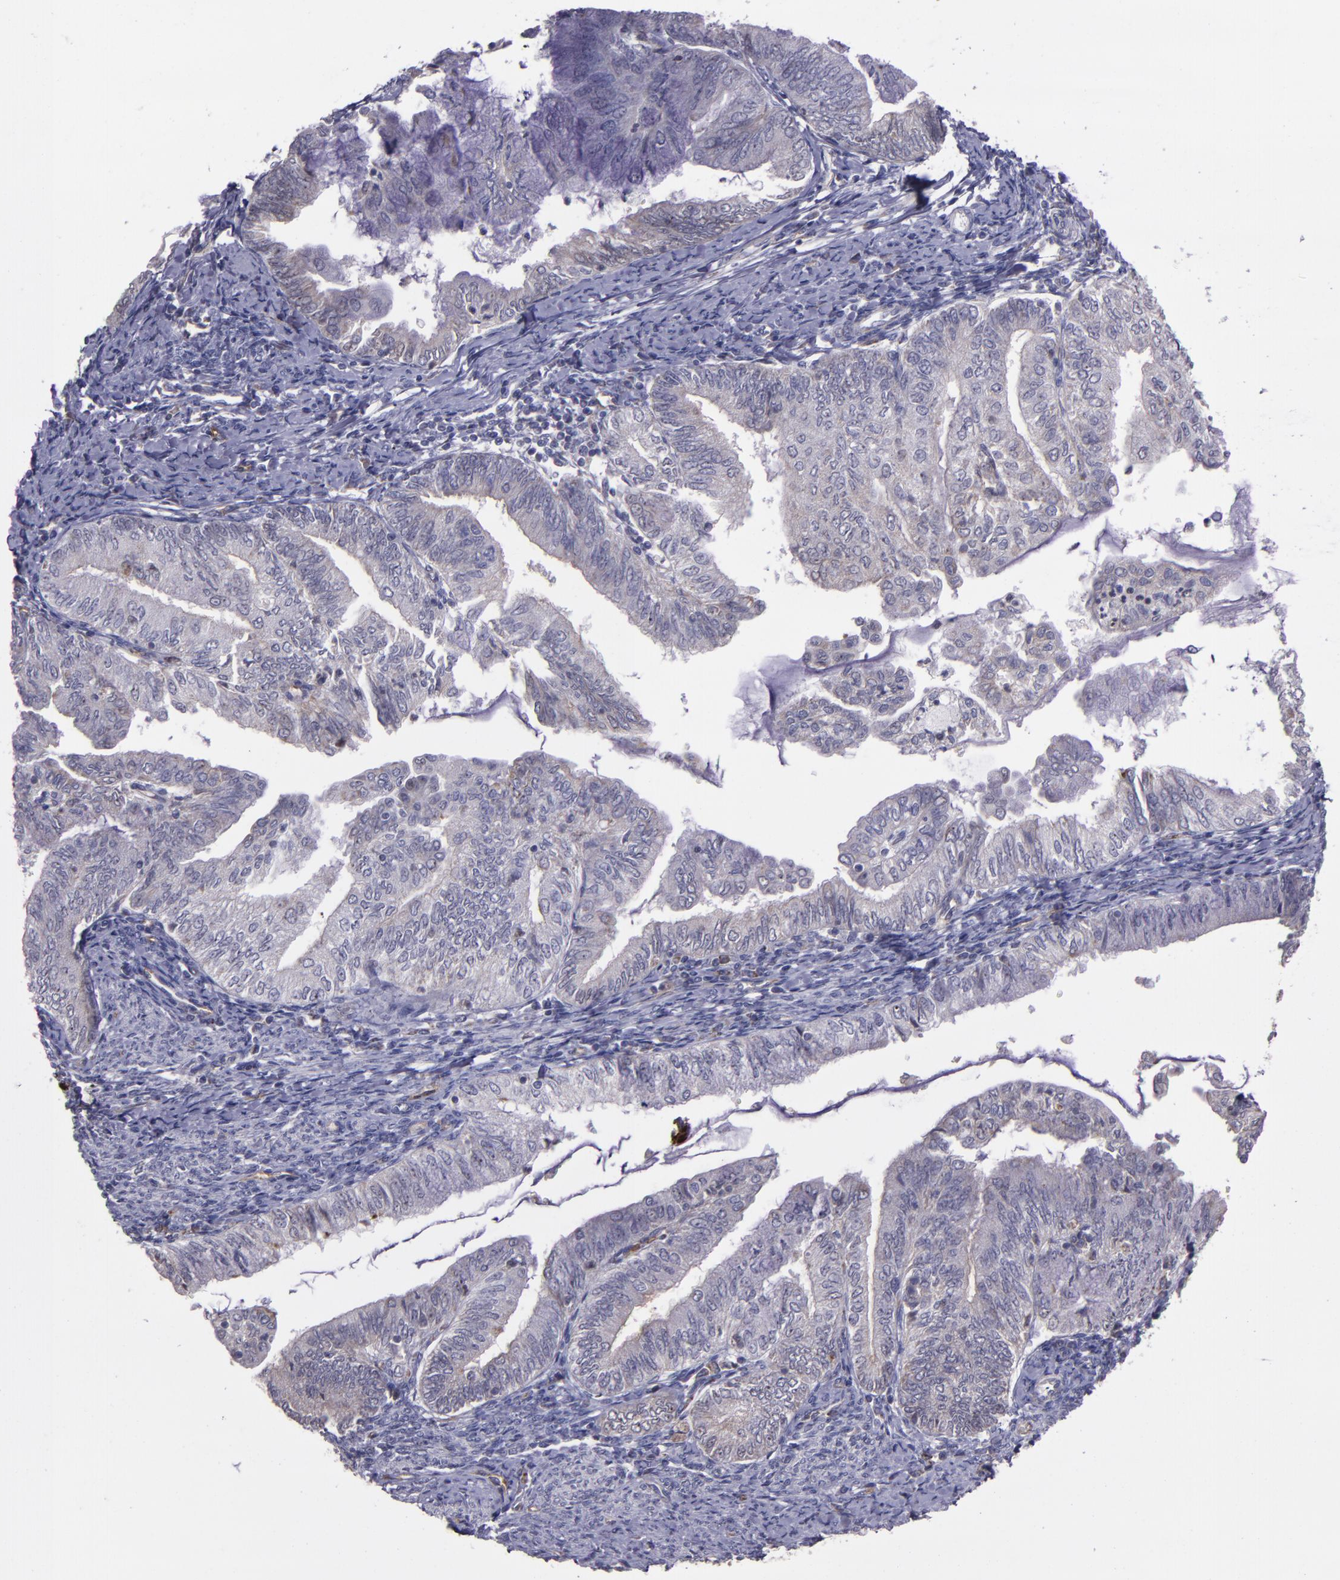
{"staining": {"intensity": "weak", "quantity": "<25%", "location": "cytoplasmic/membranous"}, "tissue": "endometrial cancer", "cell_type": "Tumor cells", "image_type": "cancer", "snomed": [{"axis": "morphology", "description": "Adenocarcinoma, NOS"}, {"axis": "topography", "description": "Endometrium"}], "caption": "Tumor cells show no significant staining in endometrial adenocarcinoma.", "gene": "LONP1", "patient": {"sex": "female", "age": 66}}